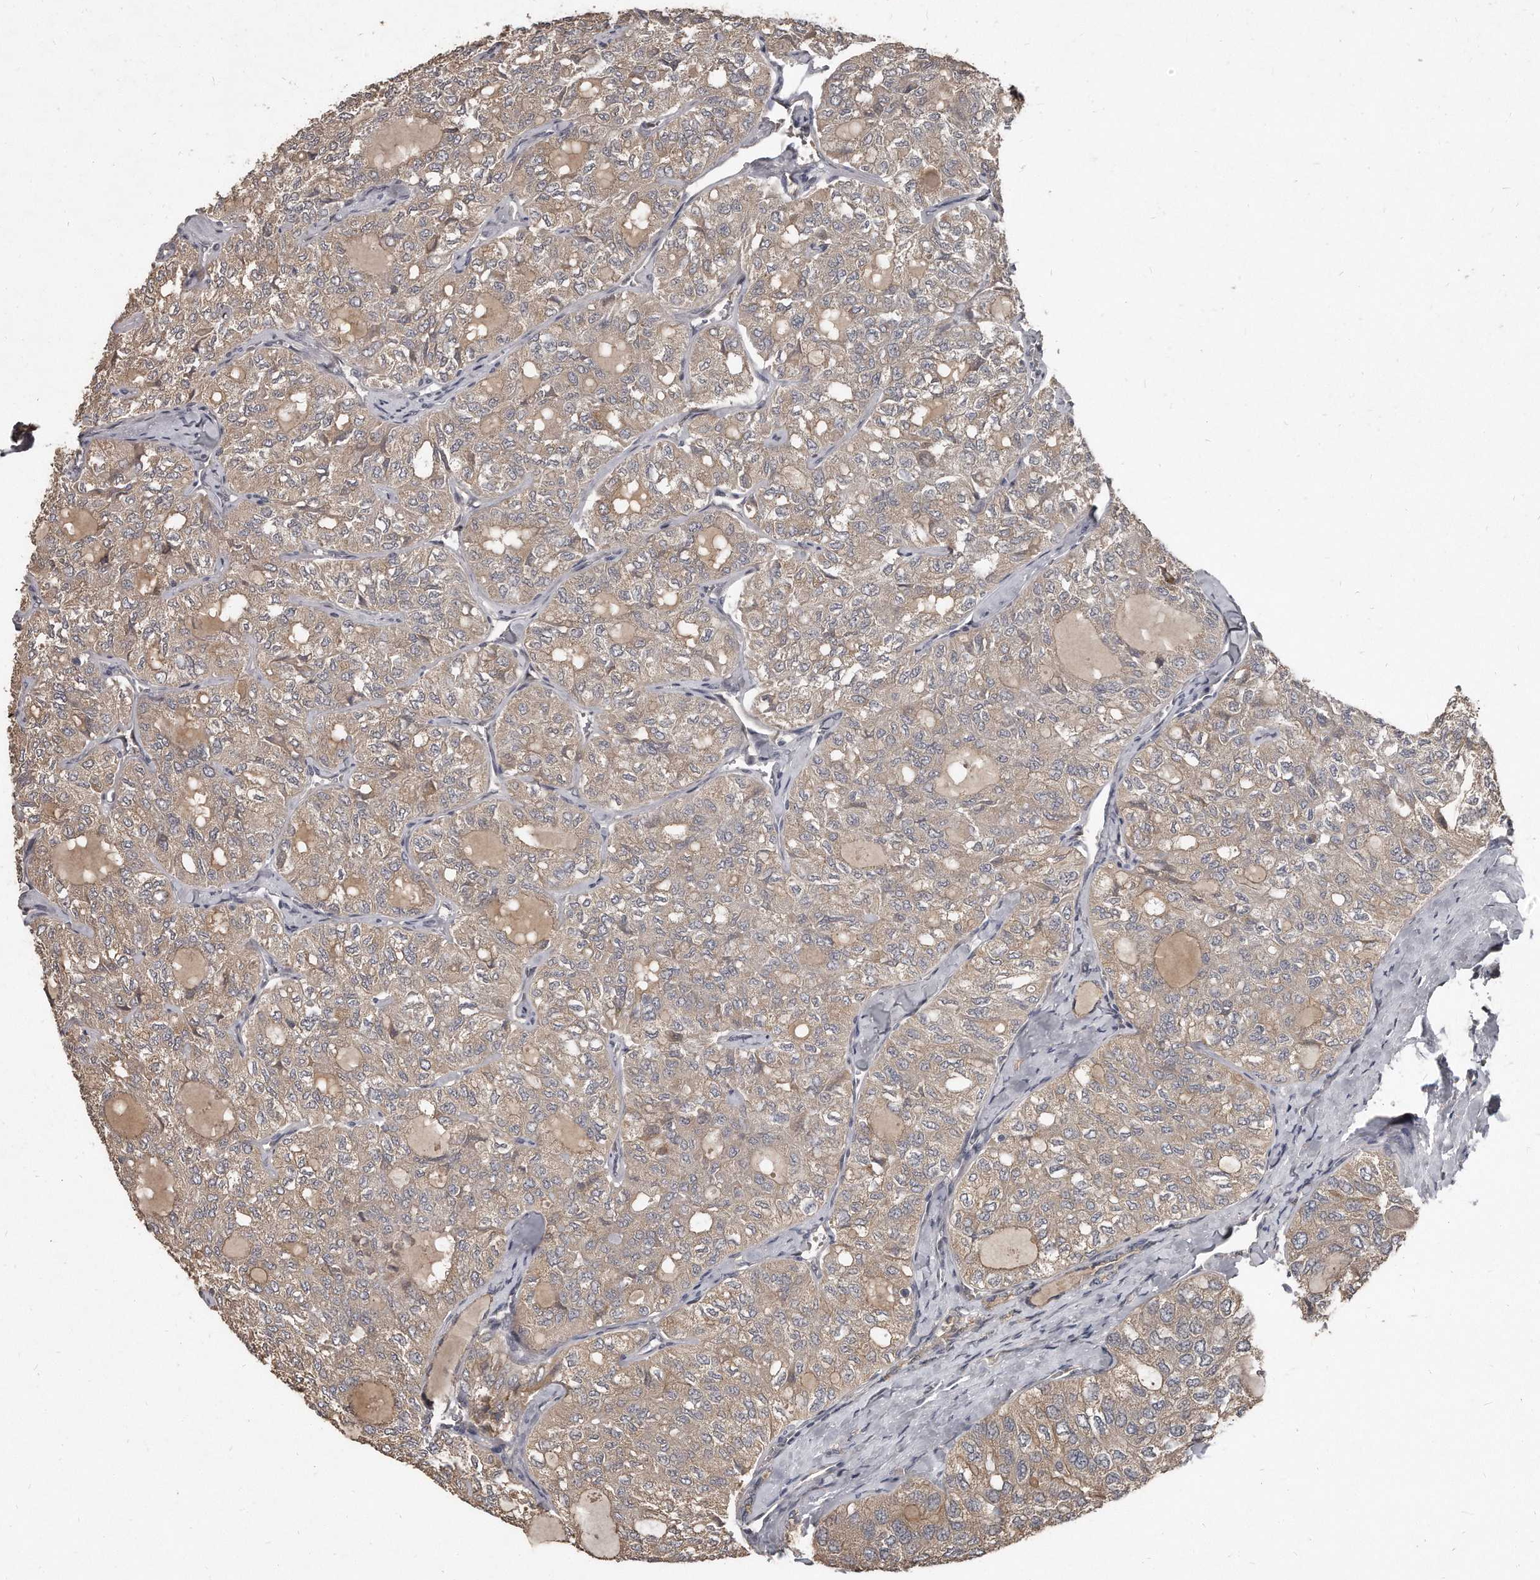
{"staining": {"intensity": "weak", "quantity": ">75%", "location": "cytoplasmic/membranous"}, "tissue": "thyroid cancer", "cell_type": "Tumor cells", "image_type": "cancer", "snomed": [{"axis": "morphology", "description": "Follicular adenoma carcinoma, NOS"}, {"axis": "topography", "description": "Thyroid gland"}], "caption": "Brown immunohistochemical staining in human thyroid follicular adenoma carcinoma shows weak cytoplasmic/membranous expression in about >75% of tumor cells. Immunohistochemistry (ihc) stains the protein of interest in brown and the nuclei are stained blue.", "gene": "GRB10", "patient": {"sex": "male", "age": 75}}